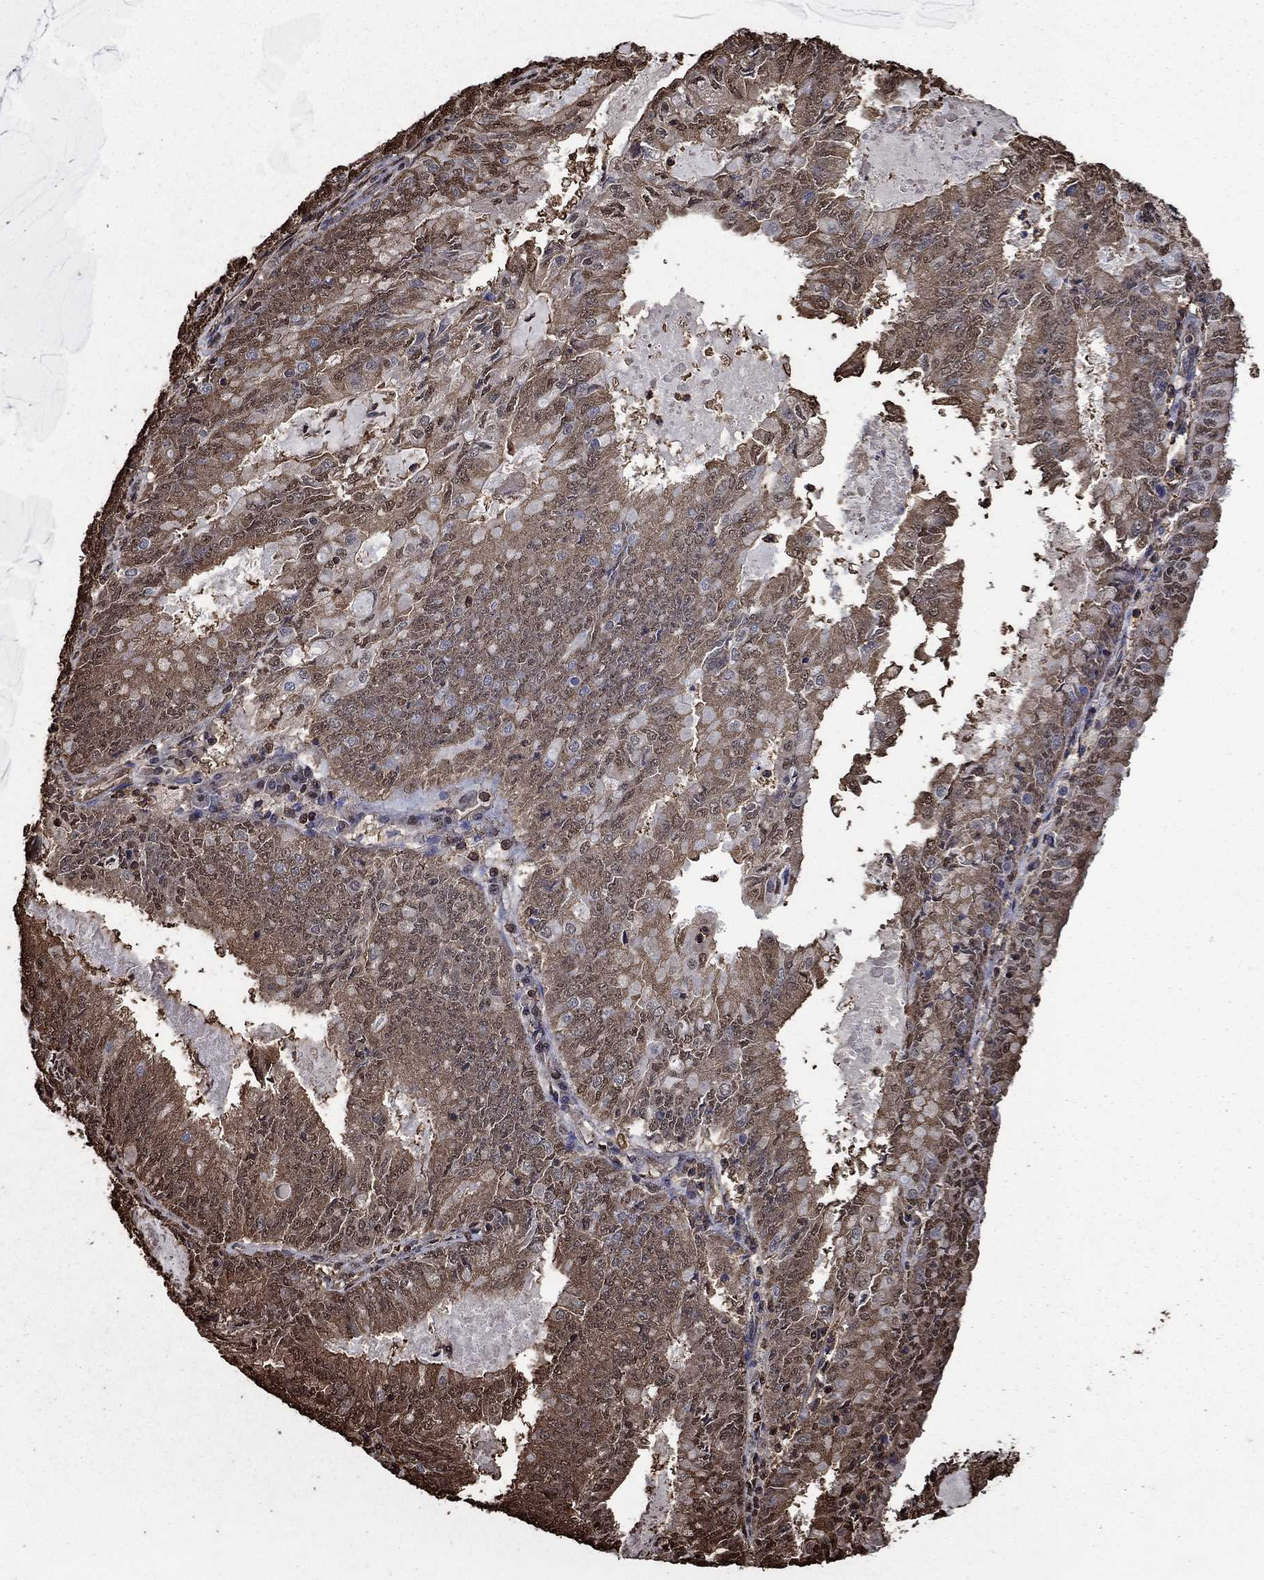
{"staining": {"intensity": "moderate", "quantity": "<25%", "location": "cytoplasmic/membranous"}, "tissue": "endometrial cancer", "cell_type": "Tumor cells", "image_type": "cancer", "snomed": [{"axis": "morphology", "description": "Adenocarcinoma, NOS"}, {"axis": "topography", "description": "Endometrium"}], "caption": "Tumor cells reveal low levels of moderate cytoplasmic/membranous staining in approximately <25% of cells in human endometrial cancer. (DAB (3,3'-diaminobenzidine) = brown stain, brightfield microscopy at high magnification).", "gene": "GAPDH", "patient": {"sex": "female", "age": 57}}